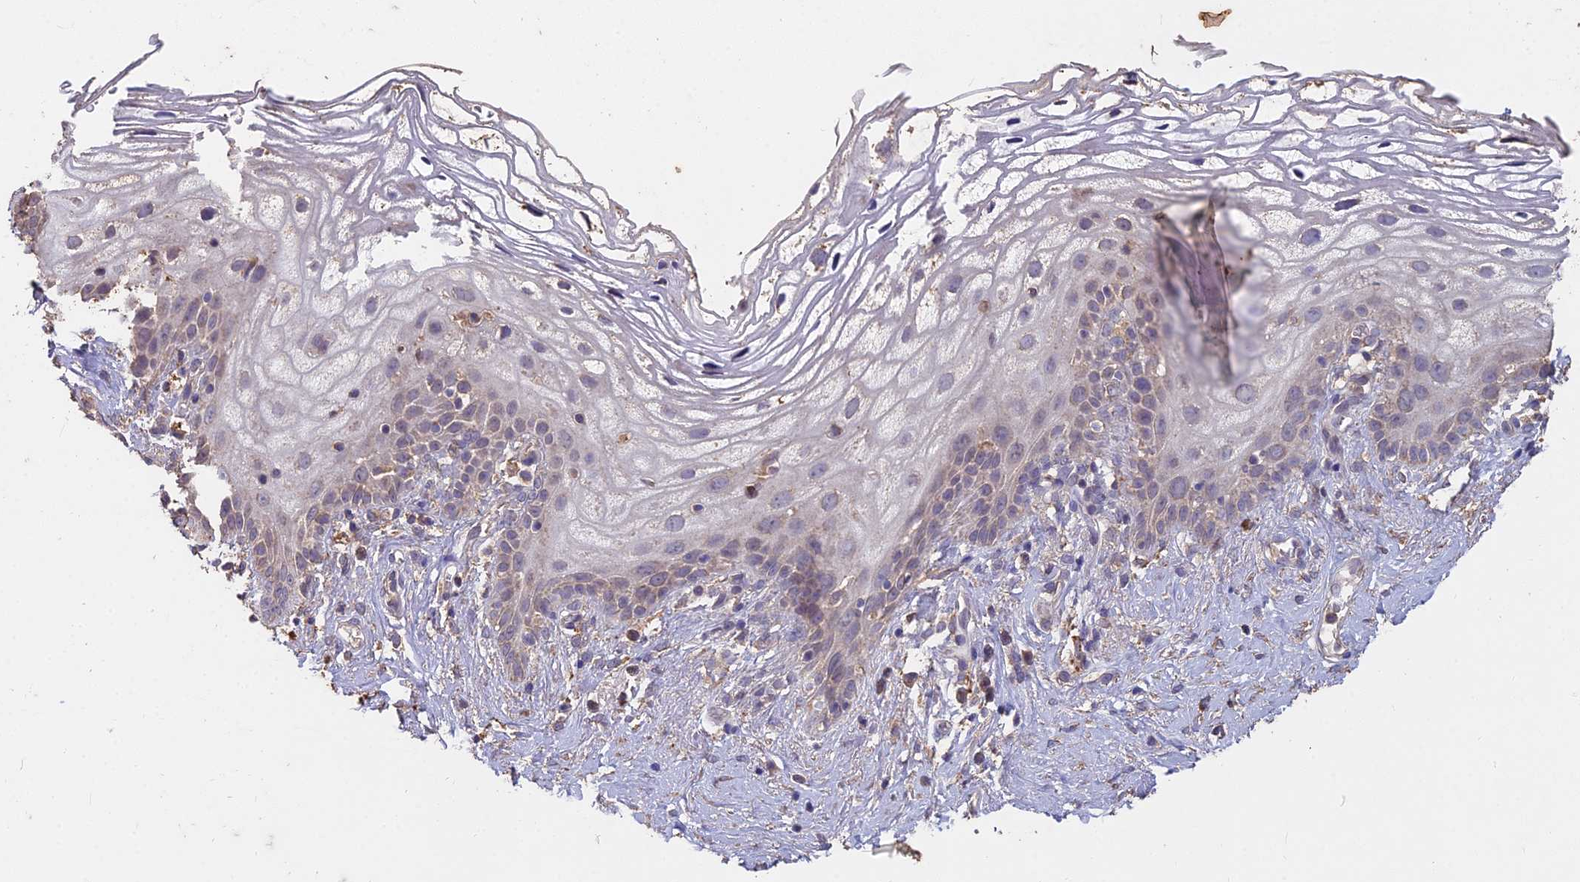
{"staining": {"intensity": "weak", "quantity": "<25%", "location": "cytoplasmic/membranous"}, "tissue": "vagina", "cell_type": "Squamous epithelial cells", "image_type": "normal", "snomed": [{"axis": "morphology", "description": "Normal tissue, NOS"}, {"axis": "morphology", "description": "Adenocarcinoma, NOS"}, {"axis": "topography", "description": "Rectum"}, {"axis": "topography", "description": "Vagina"}], "caption": "Immunohistochemistry of normal vagina exhibits no expression in squamous epithelial cells. (Brightfield microscopy of DAB (3,3'-diaminobenzidine) immunohistochemistry at high magnification).", "gene": "CEMIP2", "patient": {"sex": "female", "age": 71}}